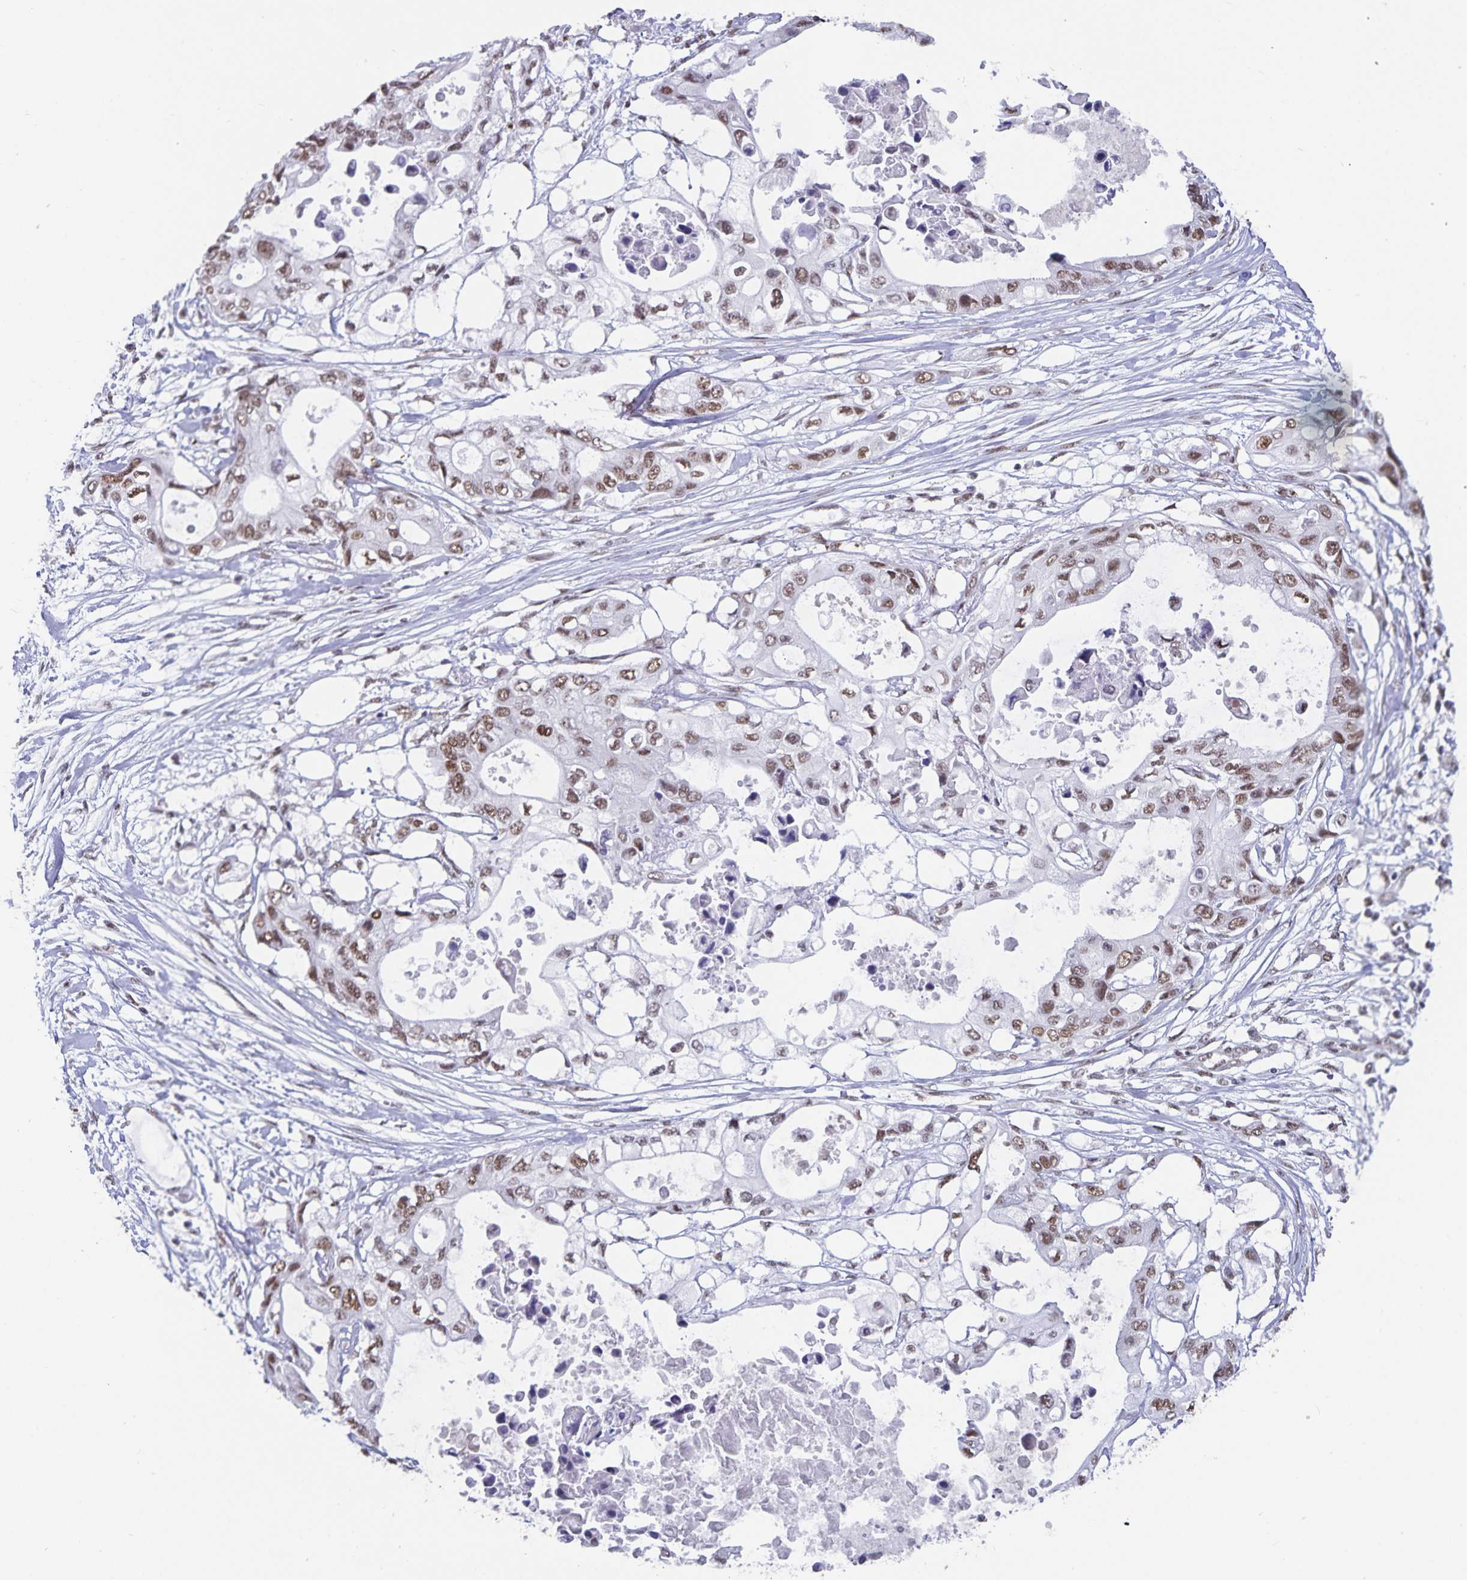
{"staining": {"intensity": "moderate", "quantity": ">75%", "location": "nuclear"}, "tissue": "pancreatic cancer", "cell_type": "Tumor cells", "image_type": "cancer", "snomed": [{"axis": "morphology", "description": "Adenocarcinoma, NOS"}, {"axis": "topography", "description": "Pancreas"}], "caption": "Pancreatic adenocarcinoma stained for a protein (brown) reveals moderate nuclear positive expression in approximately >75% of tumor cells.", "gene": "PBX2", "patient": {"sex": "female", "age": 63}}